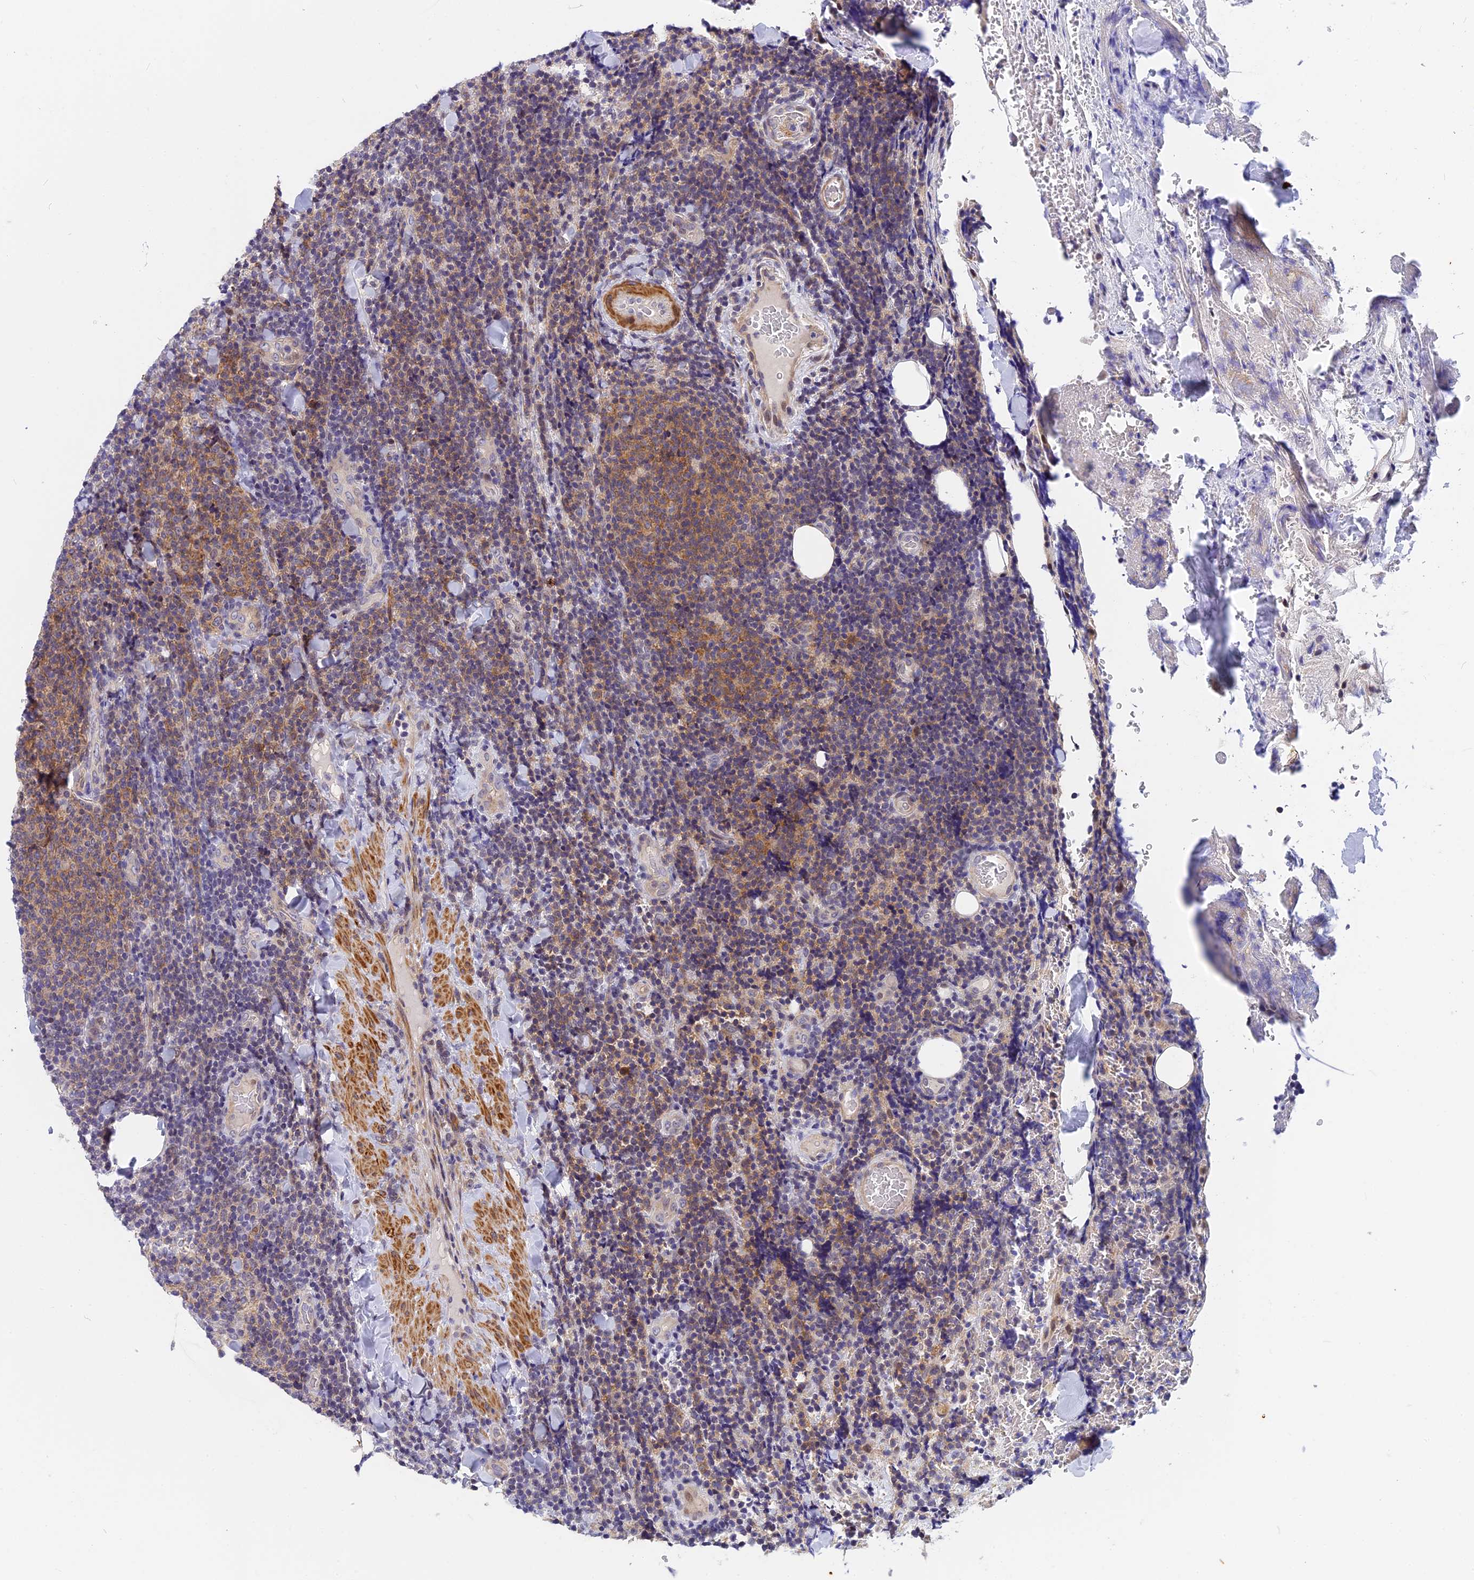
{"staining": {"intensity": "moderate", "quantity": "<25%", "location": "cytoplasmic/membranous"}, "tissue": "lymphoma", "cell_type": "Tumor cells", "image_type": "cancer", "snomed": [{"axis": "morphology", "description": "Malignant lymphoma, non-Hodgkin's type, Low grade"}, {"axis": "topography", "description": "Lymph node"}], "caption": "A micrograph showing moderate cytoplasmic/membranous expression in approximately <25% of tumor cells in lymphoma, as visualized by brown immunohistochemical staining.", "gene": "ANKRD34B", "patient": {"sex": "male", "age": 66}}